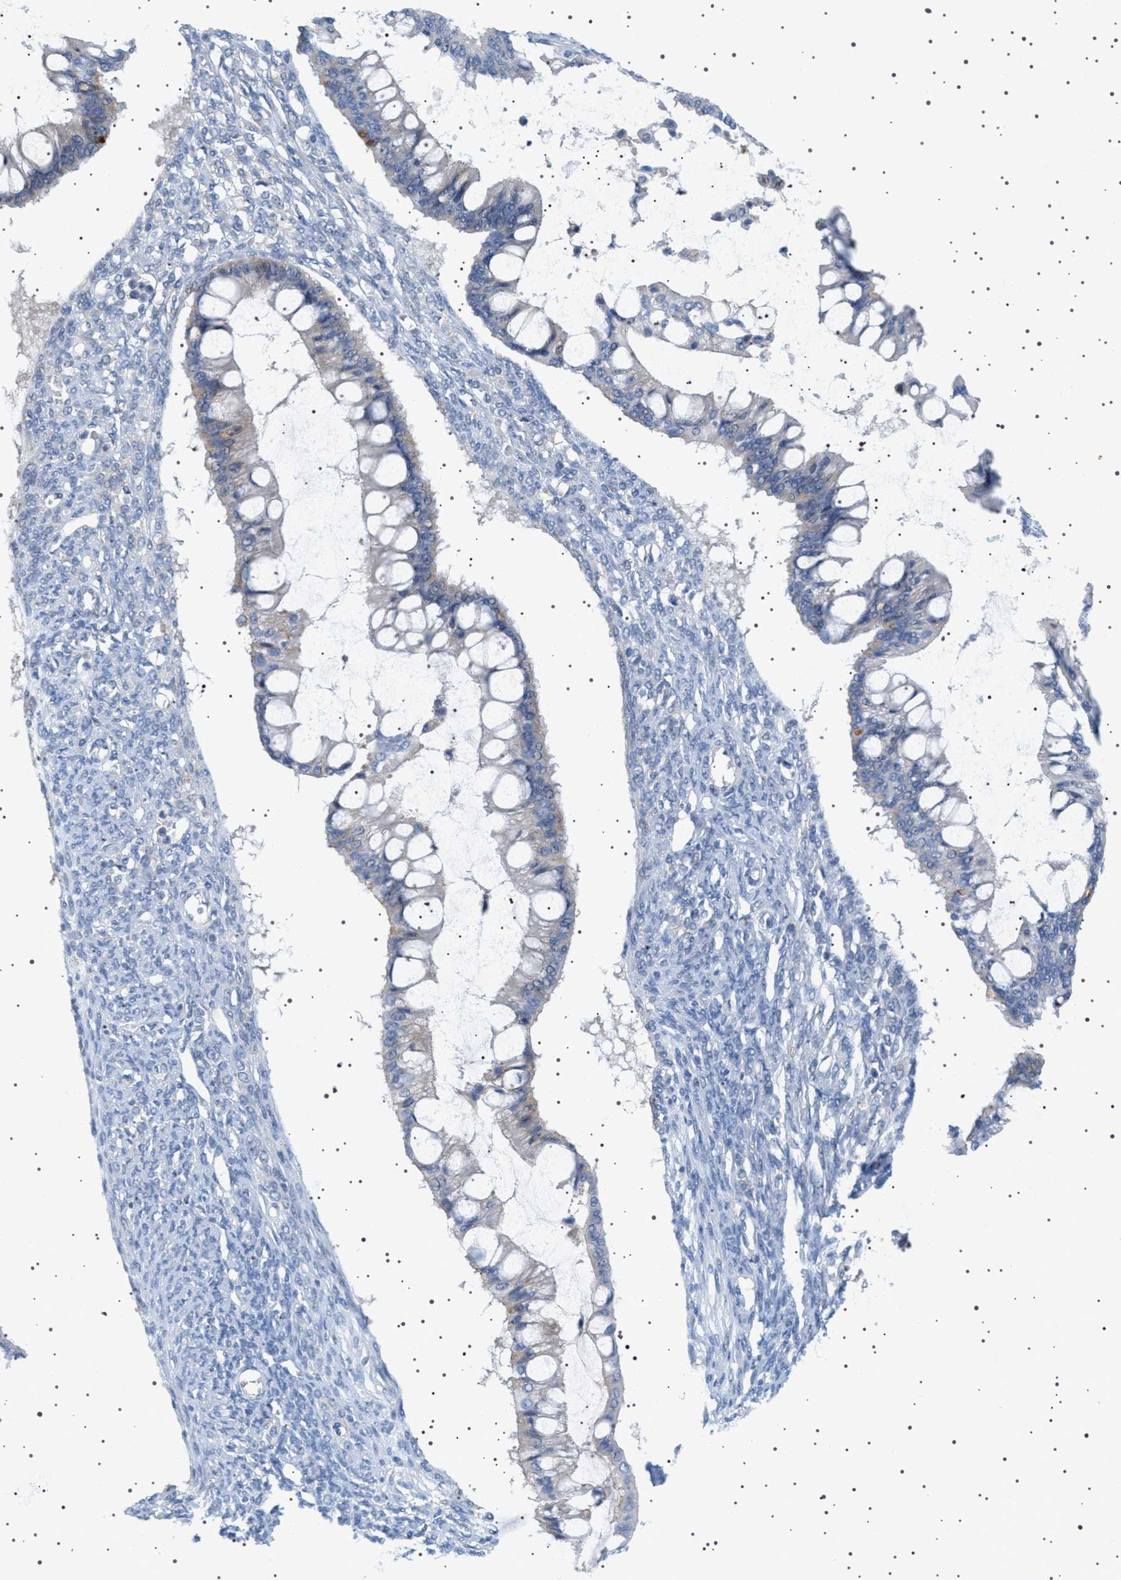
{"staining": {"intensity": "negative", "quantity": "none", "location": "none"}, "tissue": "ovarian cancer", "cell_type": "Tumor cells", "image_type": "cancer", "snomed": [{"axis": "morphology", "description": "Cystadenocarcinoma, mucinous, NOS"}, {"axis": "topography", "description": "Ovary"}], "caption": "Immunohistochemistry micrograph of neoplastic tissue: human ovarian cancer (mucinous cystadenocarcinoma) stained with DAB displays no significant protein staining in tumor cells.", "gene": "ADCY10", "patient": {"sex": "female", "age": 73}}